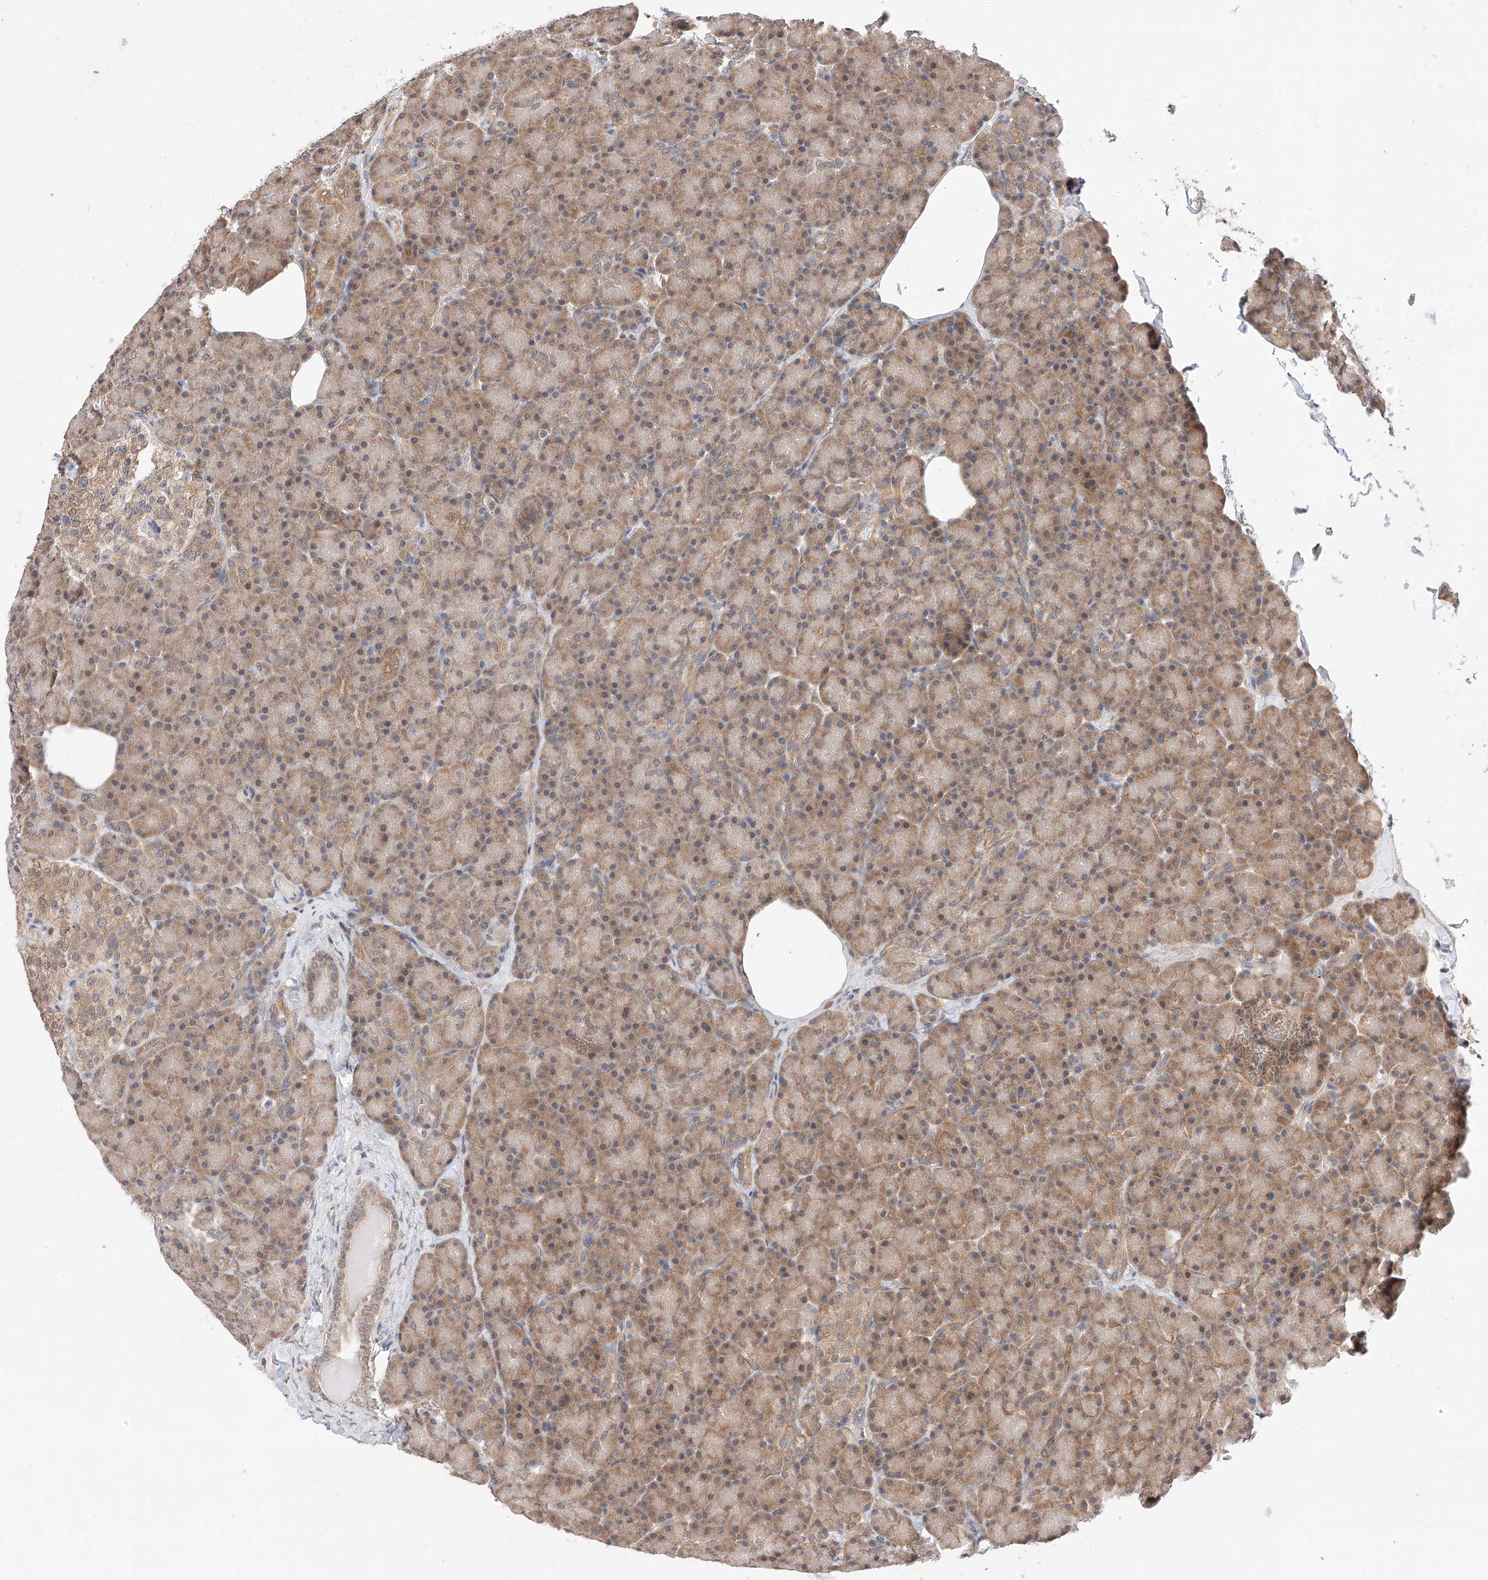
{"staining": {"intensity": "moderate", "quantity": ">75%", "location": "cytoplasmic/membranous"}, "tissue": "pancreas", "cell_type": "Exocrine glandular cells", "image_type": "normal", "snomed": [{"axis": "morphology", "description": "Normal tissue, NOS"}, {"axis": "topography", "description": "Pancreas"}], "caption": "This is an image of IHC staining of benign pancreas, which shows moderate expression in the cytoplasmic/membranous of exocrine glandular cells.", "gene": "ZSCAN4", "patient": {"sex": "female", "age": 43}}